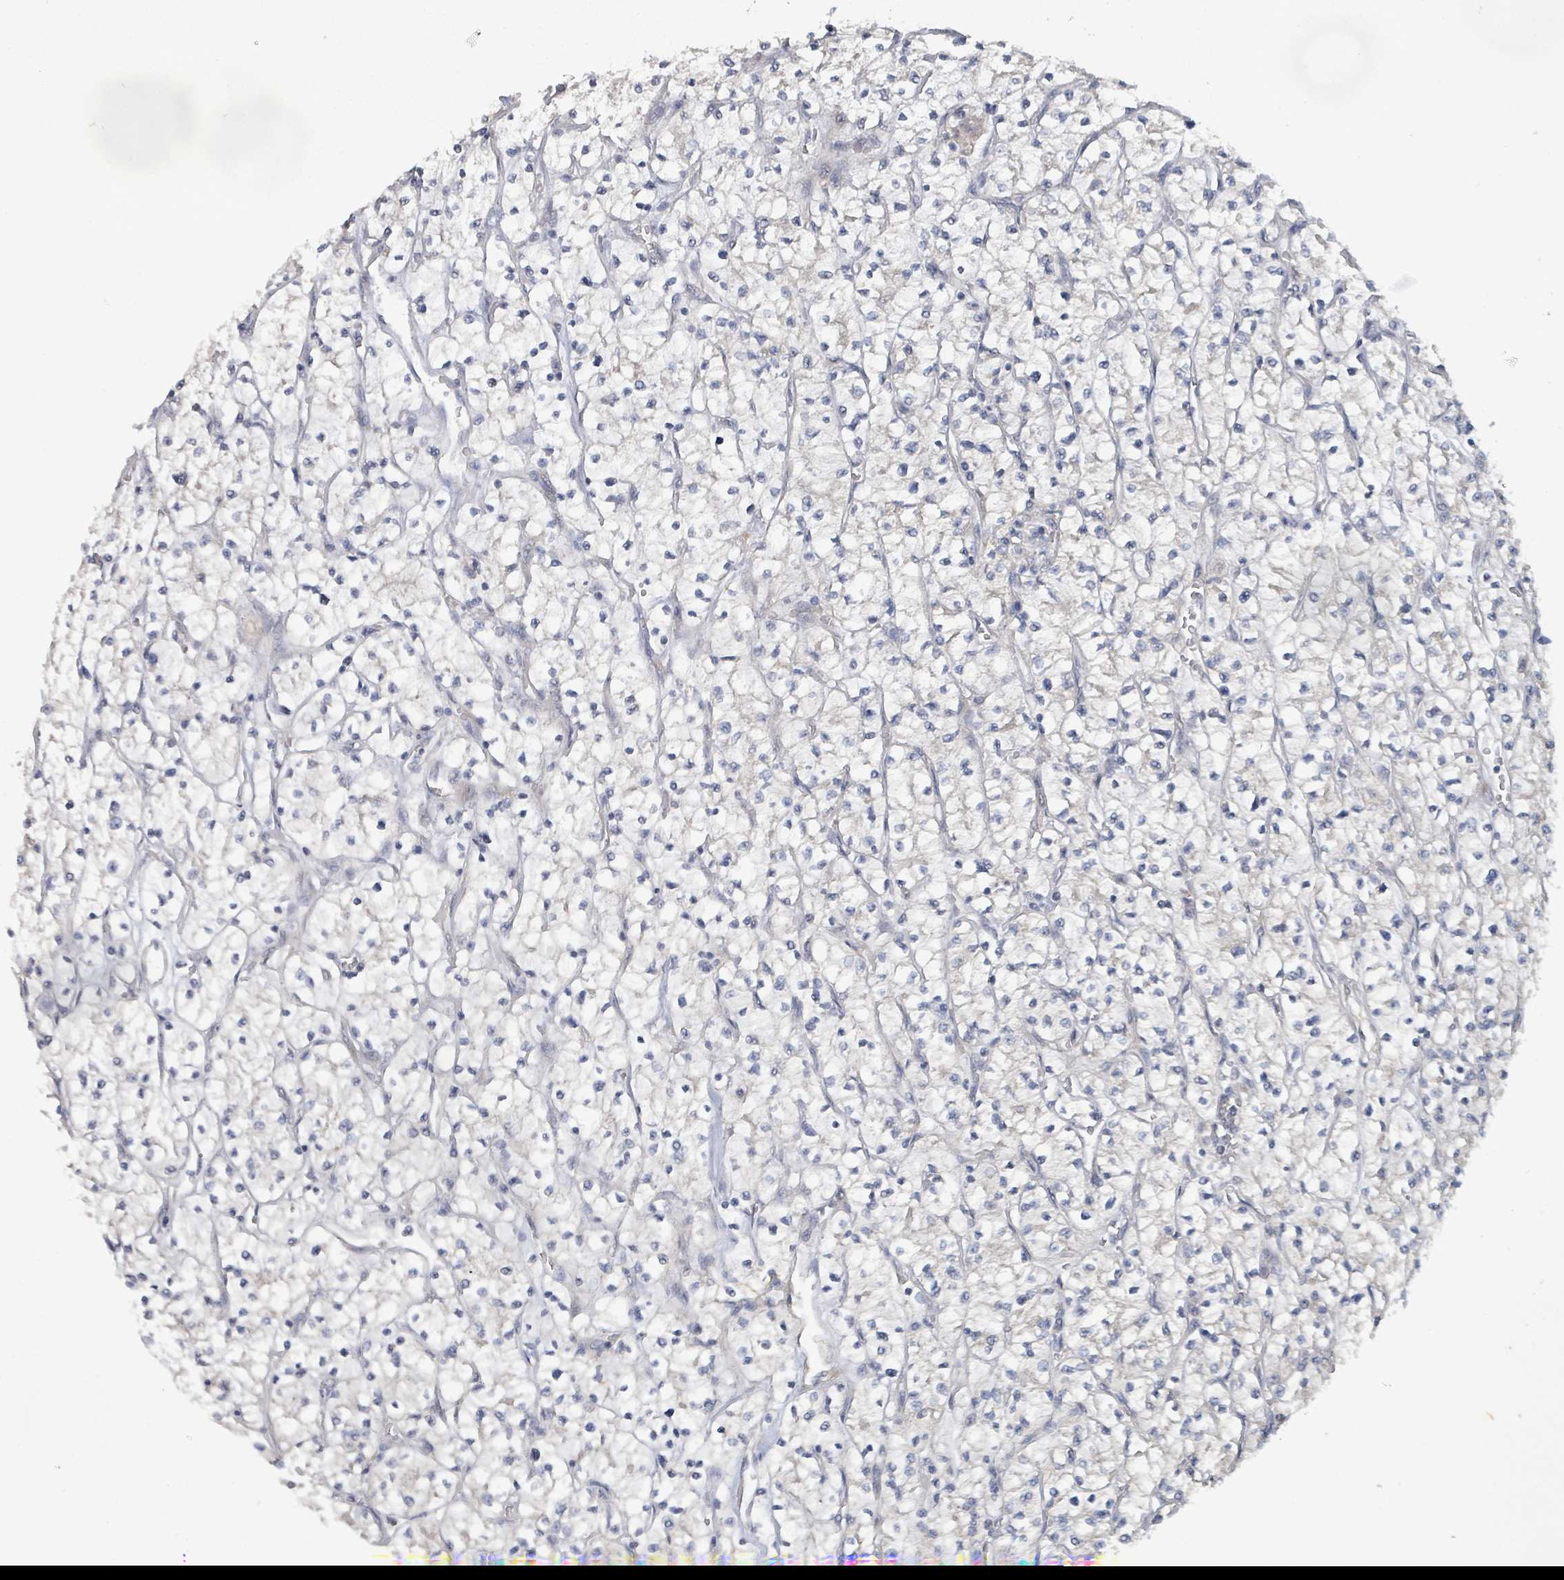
{"staining": {"intensity": "negative", "quantity": "none", "location": "none"}, "tissue": "renal cancer", "cell_type": "Tumor cells", "image_type": "cancer", "snomed": [{"axis": "morphology", "description": "Adenocarcinoma, NOS"}, {"axis": "topography", "description": "Kidney"}], "caption": "A histopathology image of human adenocarcinoma (renal) is negative for staining in tumor cells.", "gene": "KCNS2", "patient": {"sex": "female", "age": 64}}